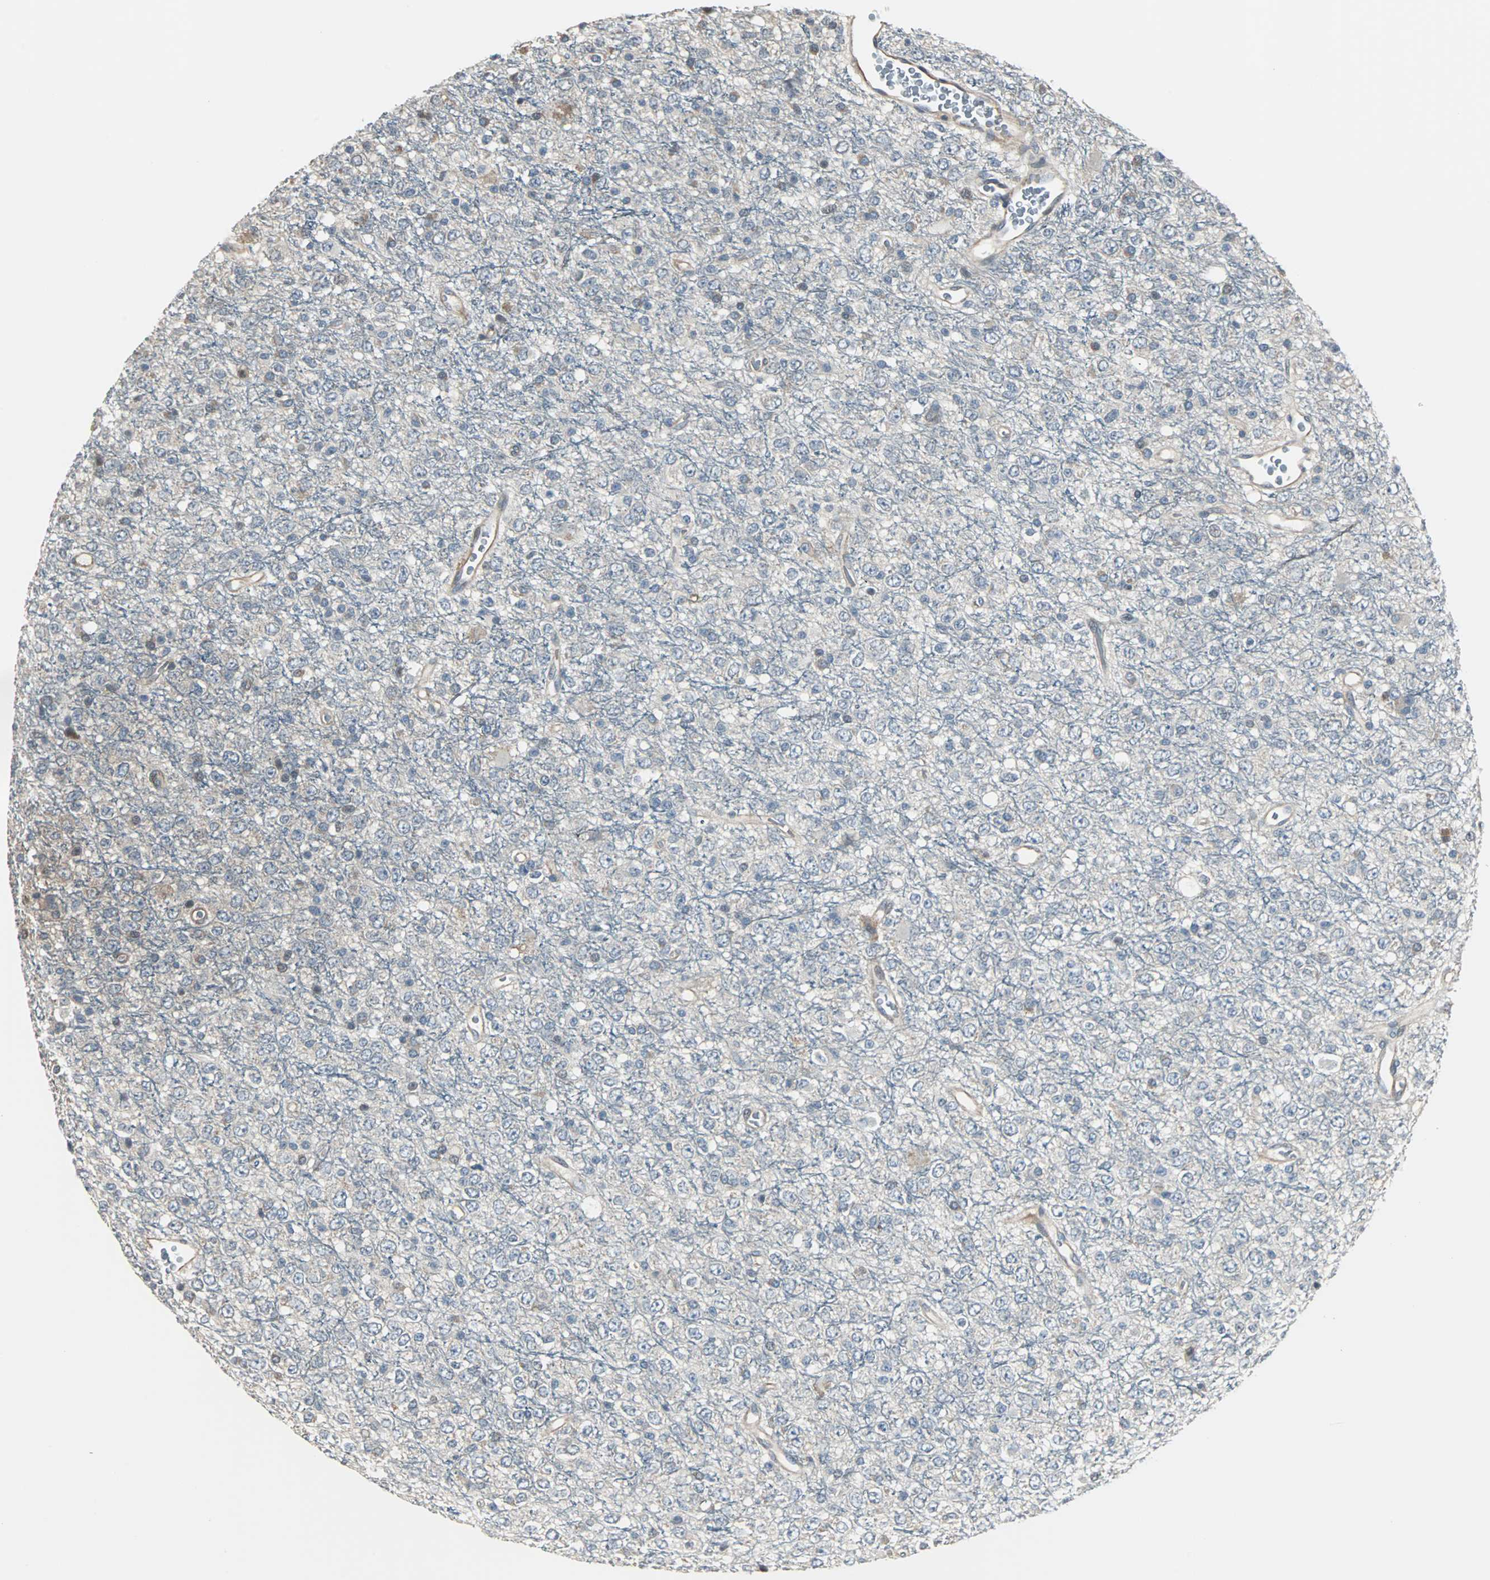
{"staining": {"intensity": "weak", "quantity": "<25%", "location": "cytoplasmic/membranous"}, "tissue": "glioma", "cell_type": "Tumor cells", "image_type": "cancer", "snomed": [{"axis": "morphology", "description": "Glioma, malignant, High grade"}, {"axis": "topography", "description": "pancreas cauda"}], "caption": "Immunohistochemistry (IHC) of human malignant glioma (high-grade) shows no expression in tumor cells. (DAB (3,3'-diaminobenzidine) immunohistochemistry (IHC), high magnification).", "gene": "CHP1", "patient": {"sex": "male", "age": 60}}